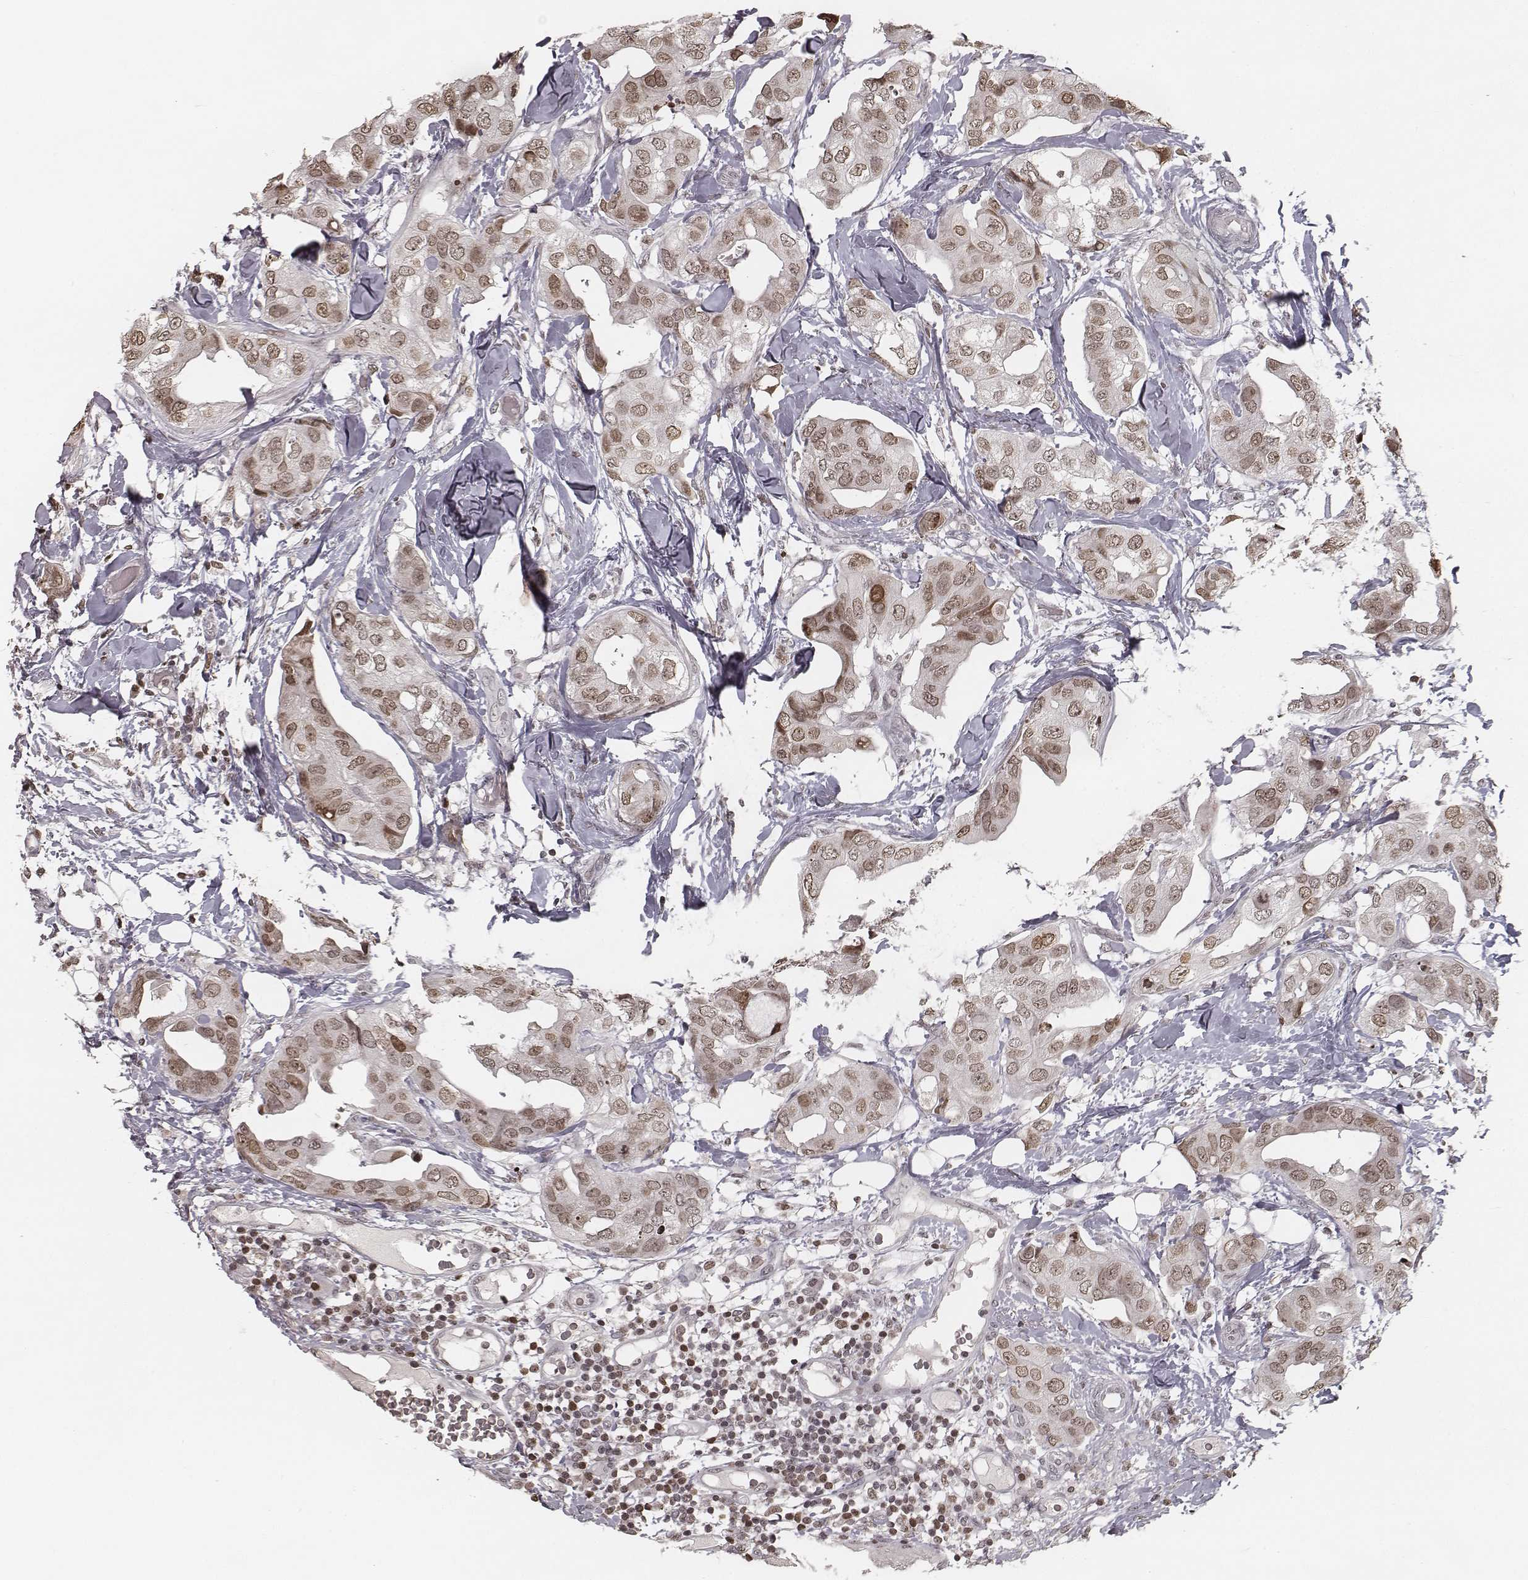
{"staining": {"intensity": "moderate", "quantity": ">75%", "location": "nuclear"}, "tissue": "breast cancer", "cell_type": "Tumor cells", "image_type": "cancer", "snomed": [{"axis": "morphology", "description": "Normal tissue, NOS"}, {"axis": "morphology", "description": "Duct carcinoma"}, {"axis": "topography", "description": "Breast"}], "caption": "Protein expression by immunohistochemistry demonstrates moderate nuclear positivity in approximately >75% of tumor cells in invasive ductal carcinoma (breast).", "gene": "HMGA2", "patient": {"sex": "female", "age": 40}}